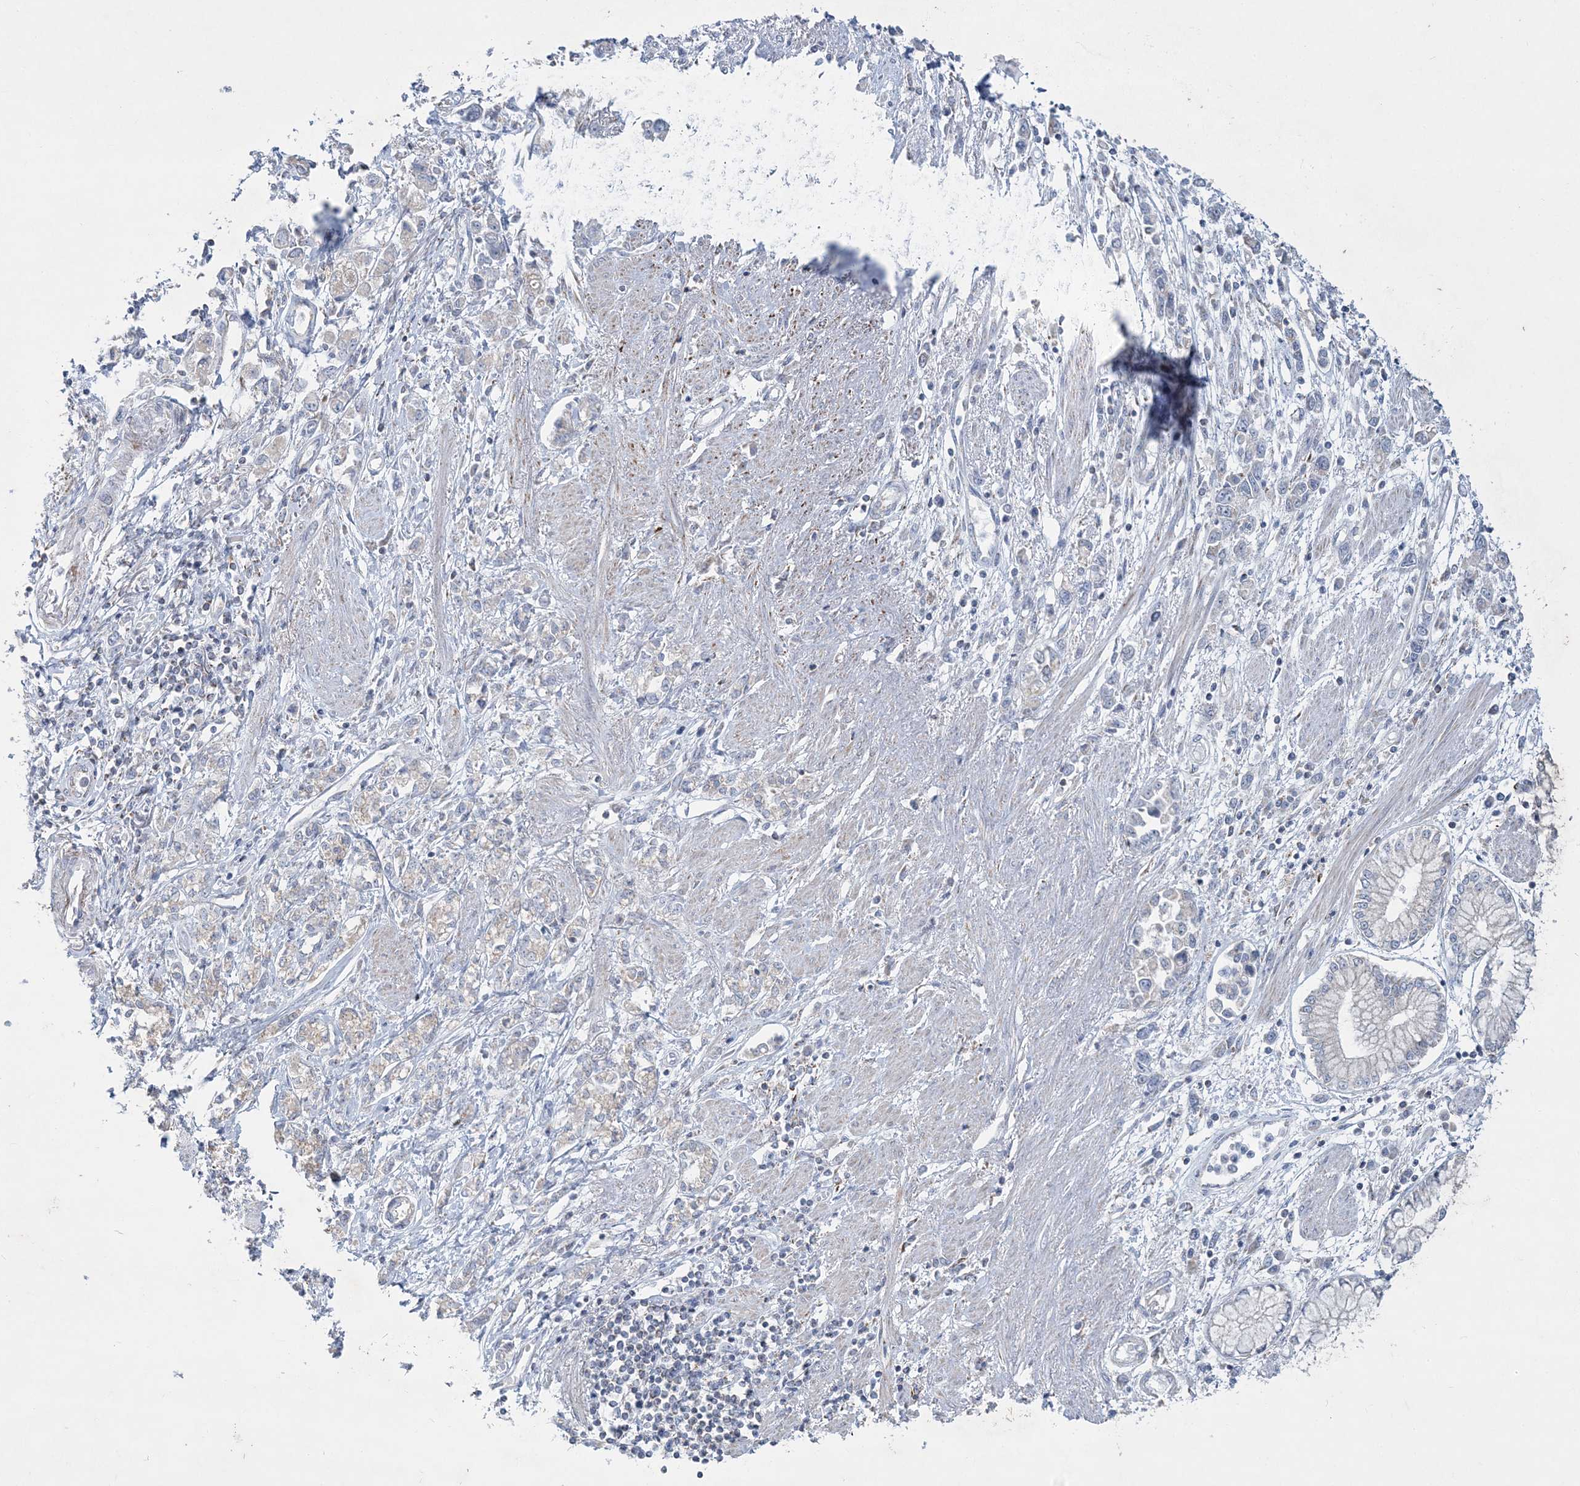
{"staining": {"intensity": "negative", "quantity": "none", "location": "none"}, "tissue": "stomach cancer", "cell_type": "Tumor cells", "image_type": "cancer", "snomed": [{"axis": "morphology", "description": "Adenocarcinoma, NOS"}, {"axis": "topography", "description": "Stomach"}], "caption": "Protein analysis of adenocarcinoma (stomach) shows no significant expression in tumor cells.", "gene": "TBC1D7", "patient": {"sex": "female", "age": 76}}